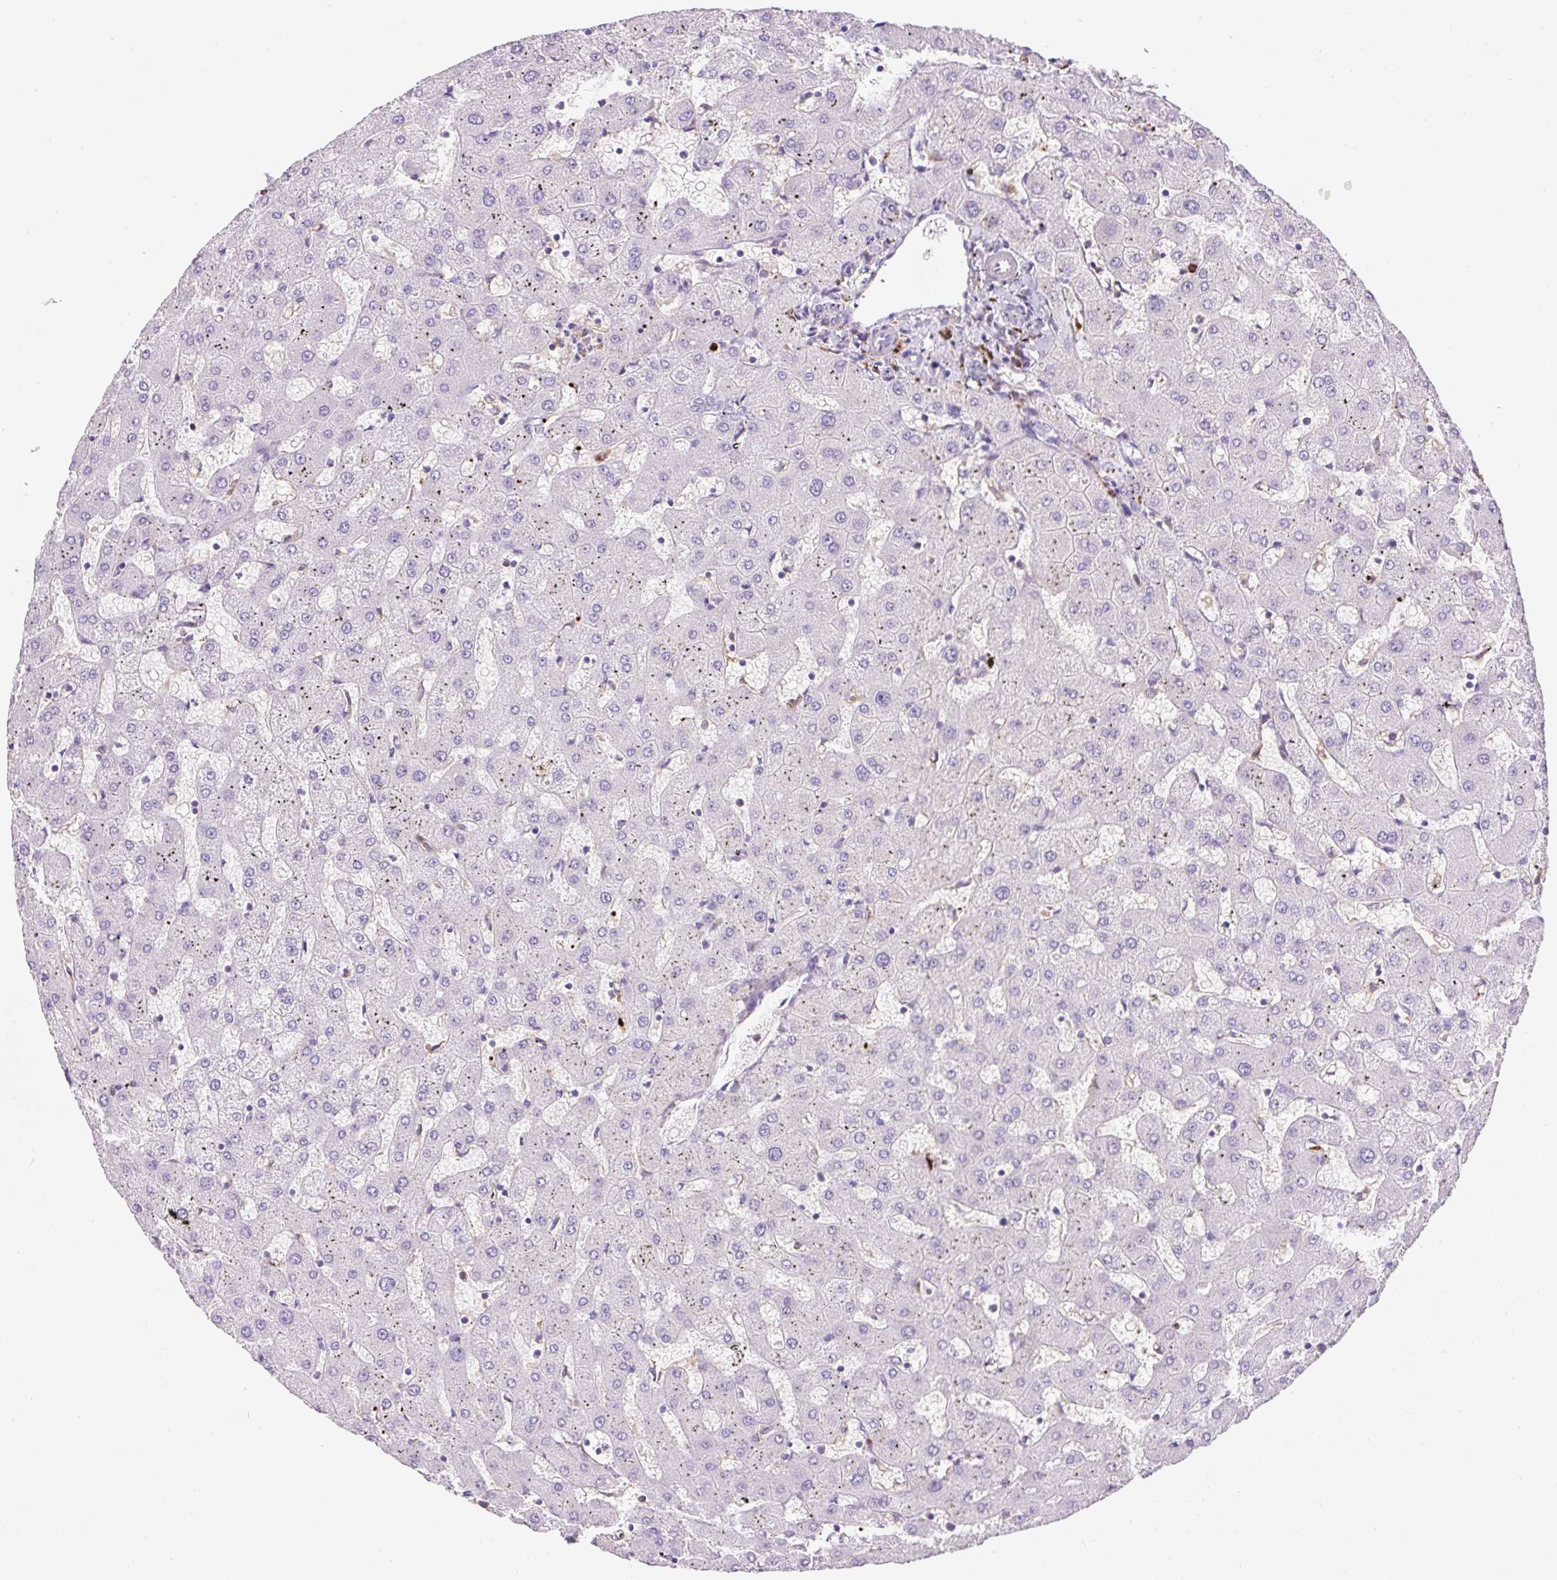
{"staining": {"intensity": "negative", "quantity": "none", "location": "none"}, "tissue": "liver", "cell_type": "Cholangiocytes", "image_type": "normal", "snomed": [{"axis": "morphology", "description": "Normal tissue, NOS"}, {"axis": "topography", "description": "Liver"}], "caption": "DAB (3,3'-diaminobenzidine) immunohistochemical staining of benign liver shows no significant expression in cholangiocytes.", "gene": "TDRD15", "patient": {"sex": "female", "age": 63}}